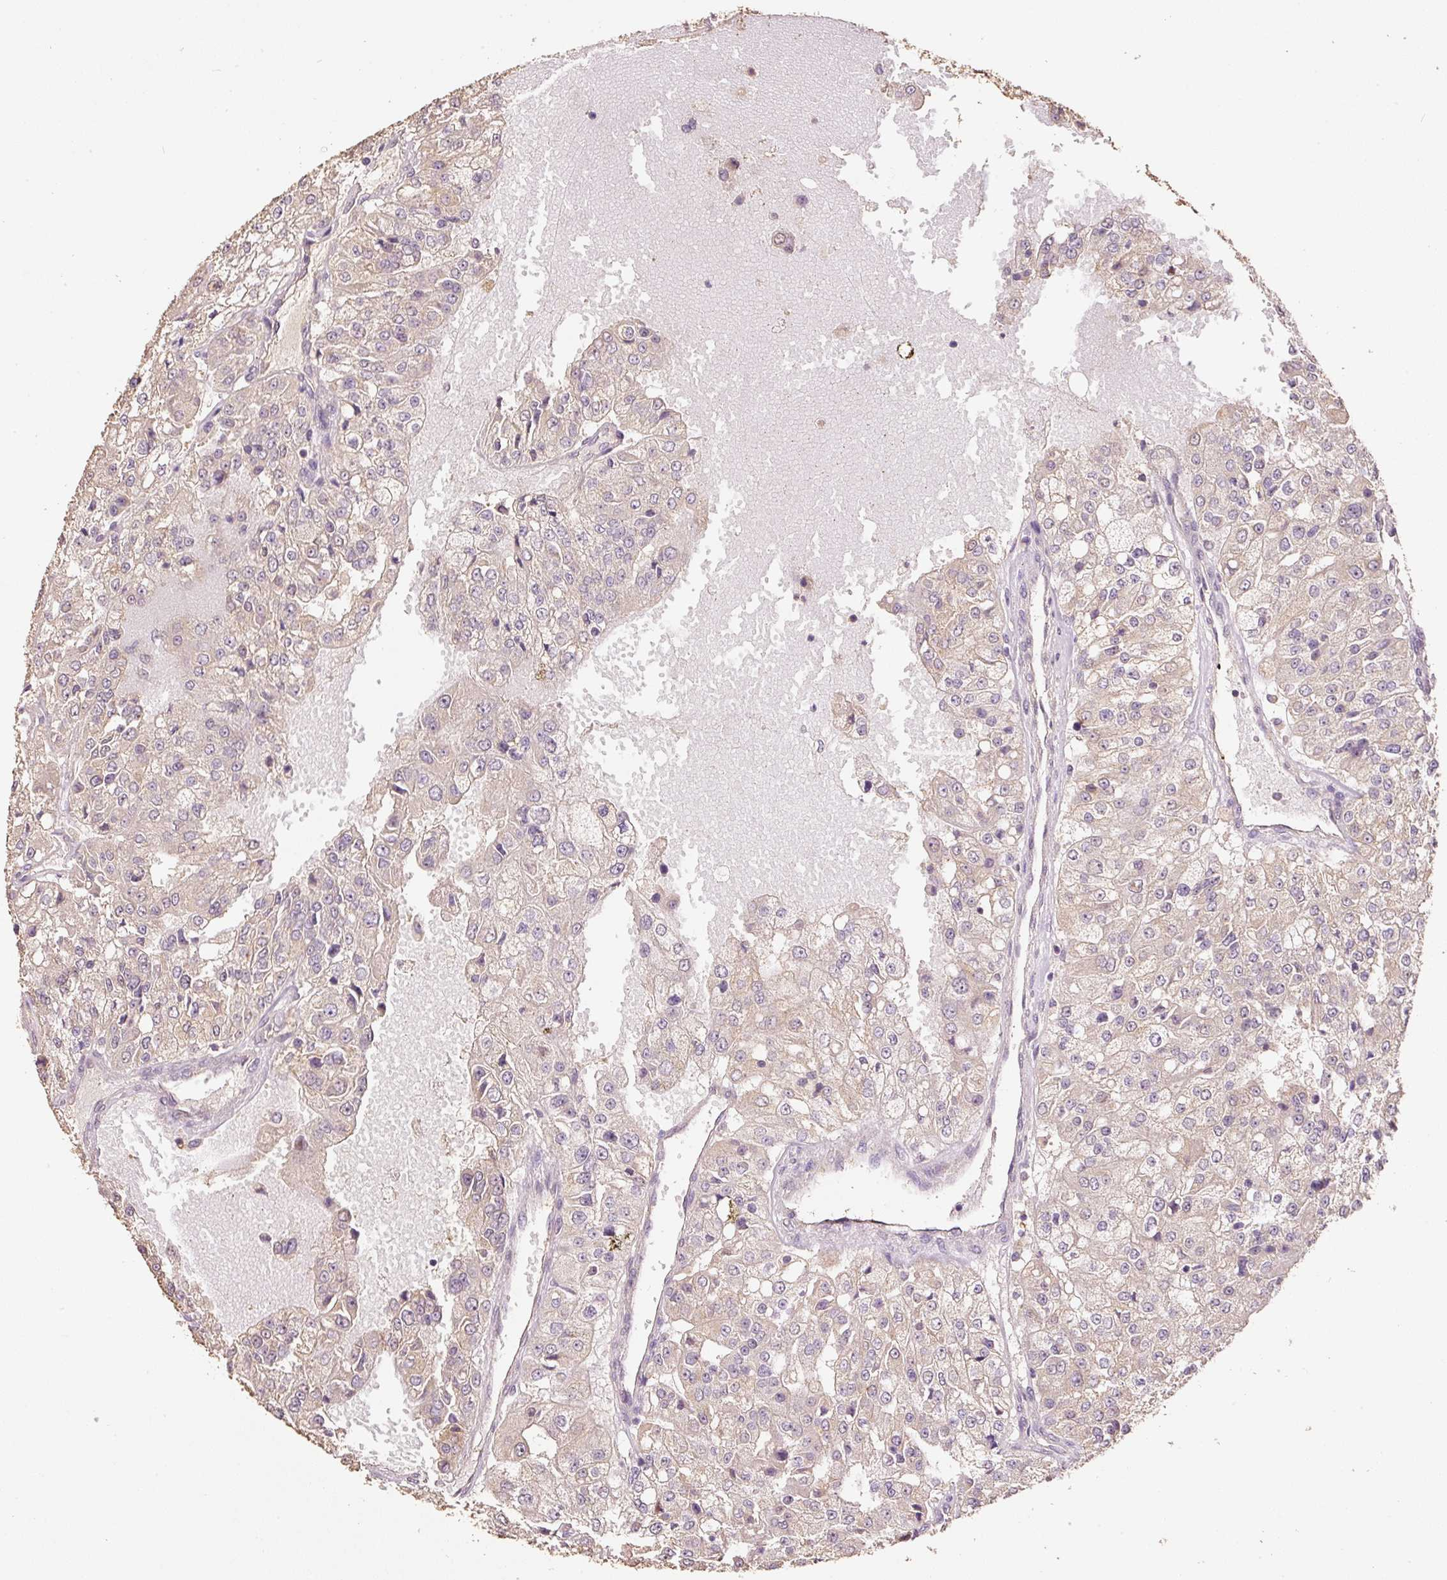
{"staining": {"intensity": "weak", "quantity": "<25%", "location": "cytoplasmic/membranous"}, "tissue": "renal cancer", "cell_type": "Tumor cells", "image_type": "cancer", "snomed": [{"axis": "morphology", "description": "Adenocarcinoma, NOS"}, {"axis": "topography", "description": "Kidney"}], "caption": "The histopathology image displays no staining of tumor cells in renal cancer (adenocarcinoma). The staining is performed using DAB brown chromogen with nuclei counter-stained in using hematoxylin.", "gene": "HERC2", "patient": {"sex": "female", "age": 63}}